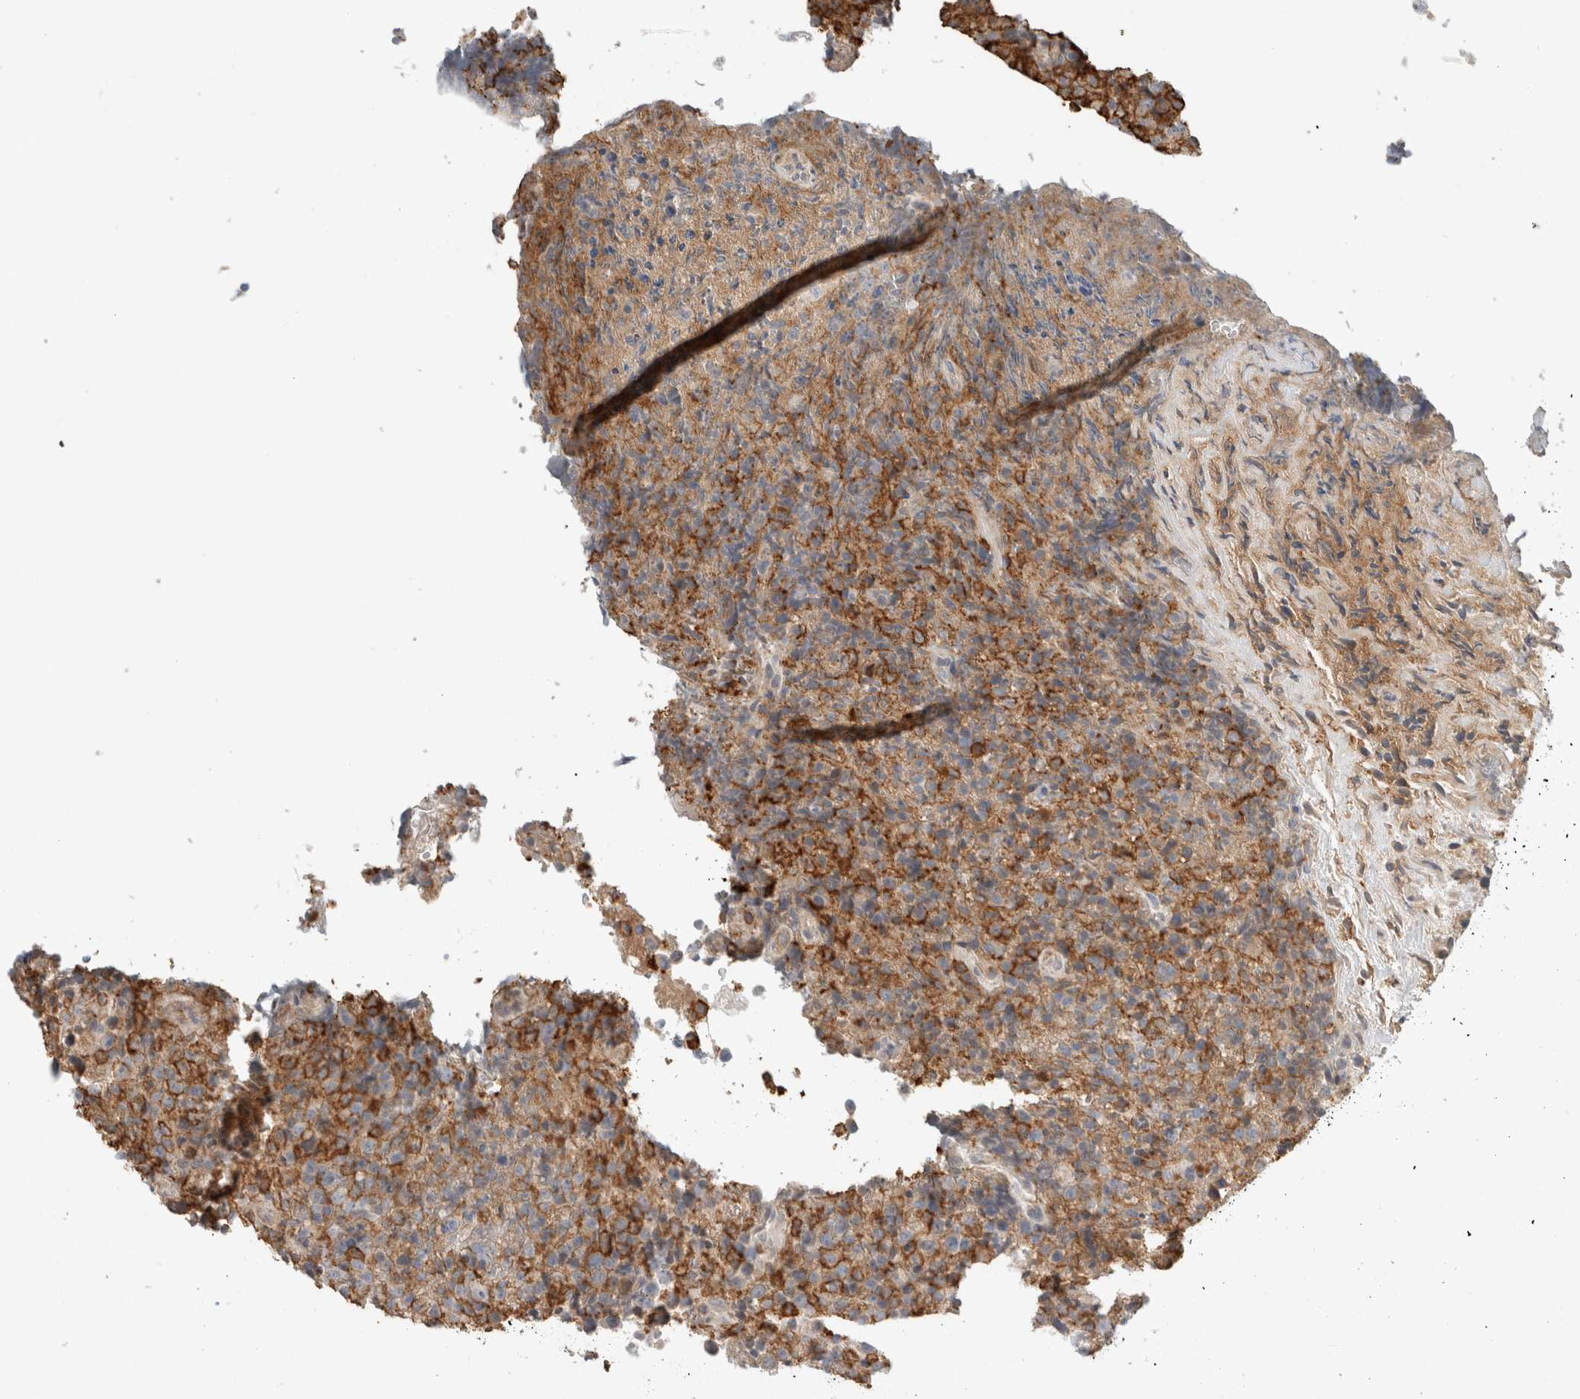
{"staining": {"intensity": "moderate", "quantity": "25%-75%", "location": "cytoplasmic/membranous"}, "tissue": "lymphoma", "cell_type": "Tumor cells", "image_type": "cancer", "snomed": [{"axis": "morphology", "description": "Malignant lymphoma, non-Hodgkin's type, High grade"}, {"axis": "topography", "description": "Lymph node"}], "caption": "Brown immunohistochemical staining in malignant lymphoma, non-Hodgkin's type (high-grade) shows moderate cytoplasmic/membranous positivity in approximately 25%-75% of tumor cells. Using DAB (3,3'-diaminobenzidine) (brown) and hematoxylin (blue) stains, captured at high magnification using brightfield microscopy.", "gene": "ERCC6L2", "patient": {"sex": "male", "age": 13}}